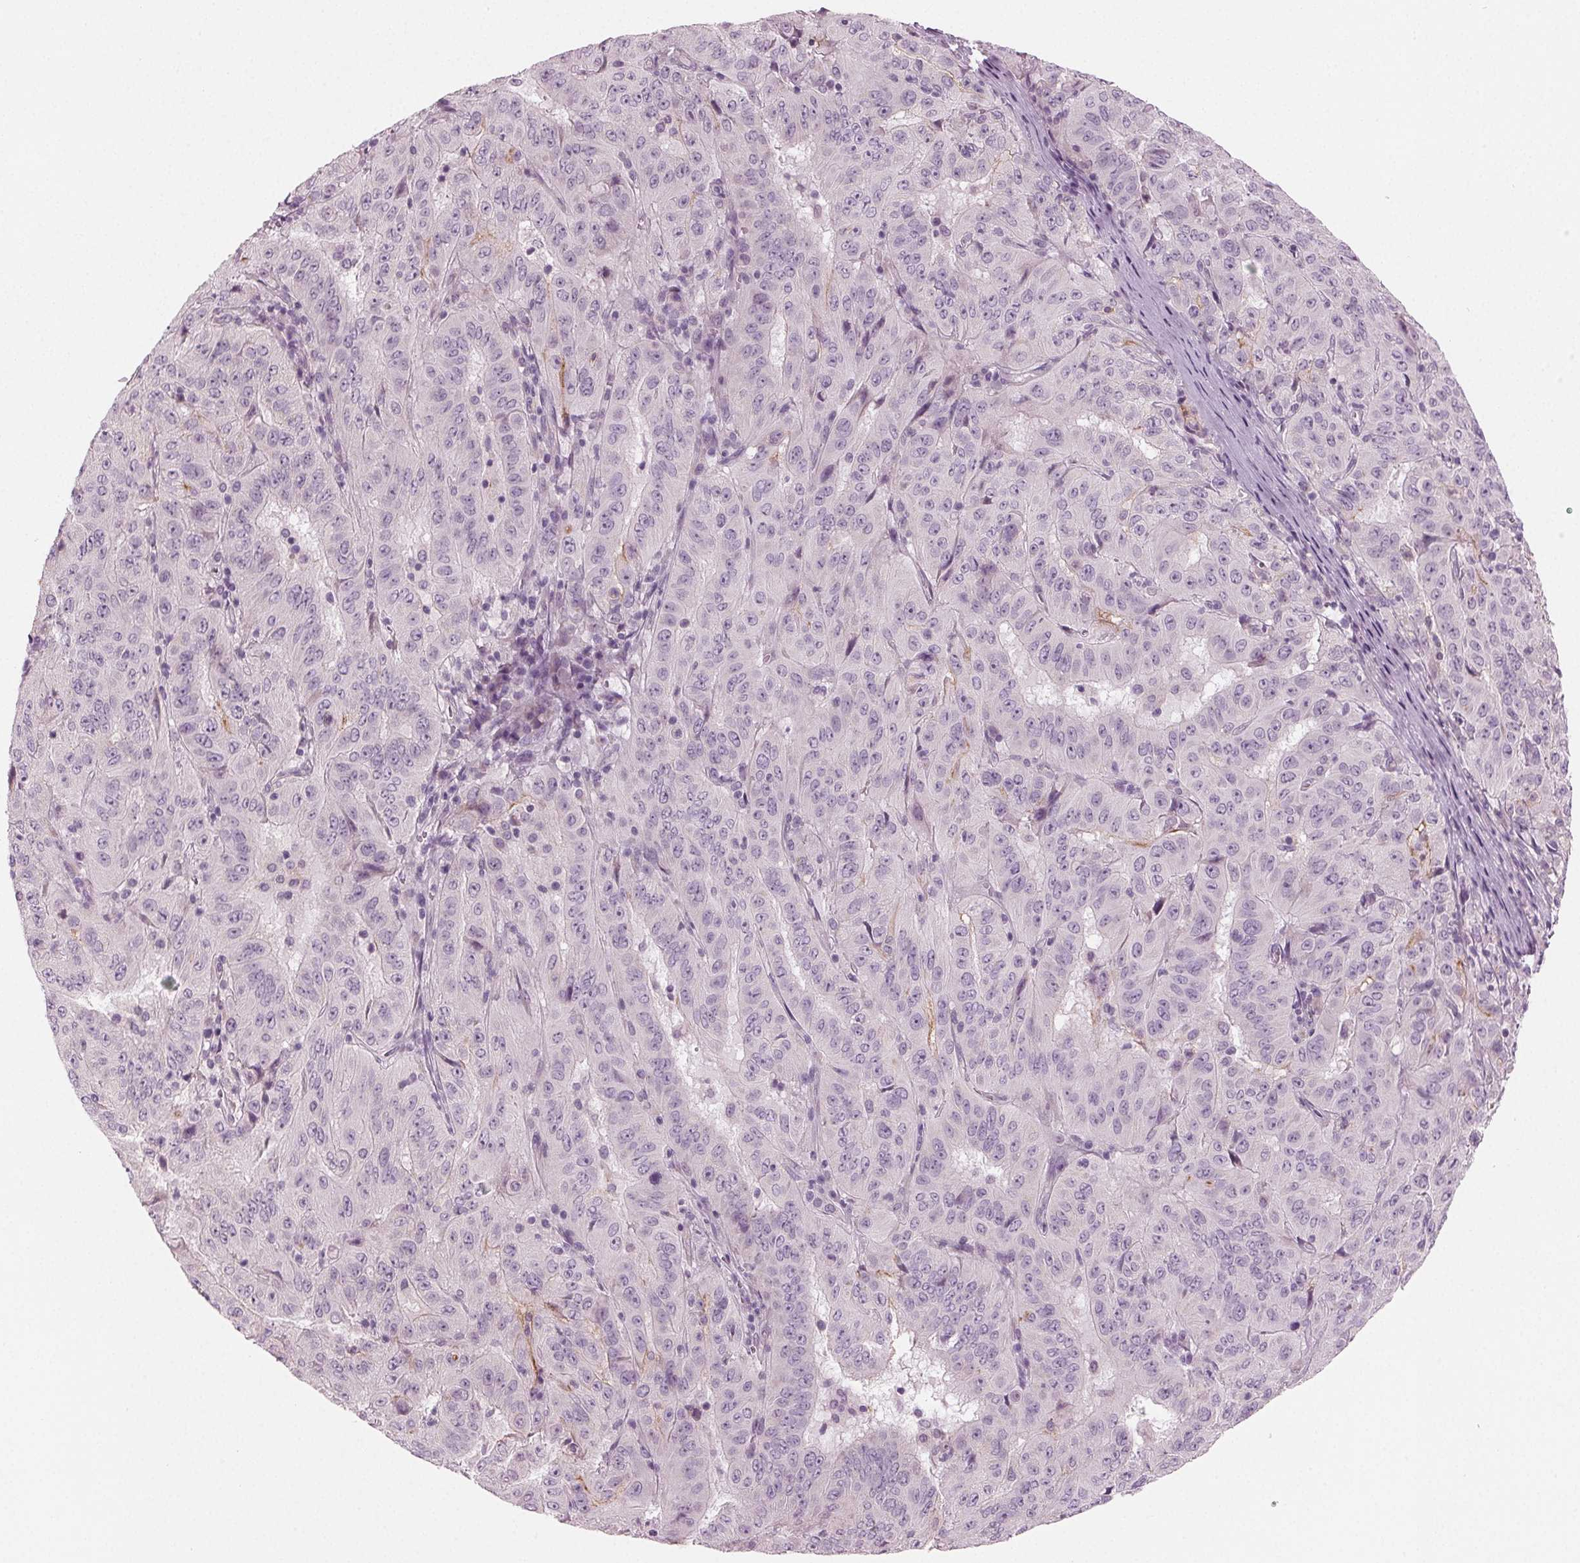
{"staining": {"intensity": "negative", "quantity": "none", "location": "none"}, "tissue": "pancreatic cancer", "cell_type": "Tumor cells", "image_type": "cancer", "snomed": [{"axis": "morphology", "description": "Adenocarcinoma, NOS"}, {"axis": "topography", "description": "Pancreas"}], "caption": "A photomicrograph of human pancreatic adenocarcinoma is negative for staining in tumor cells.", "gene": "PRAP1", "patient": {"sex": "male", "age": 63}}